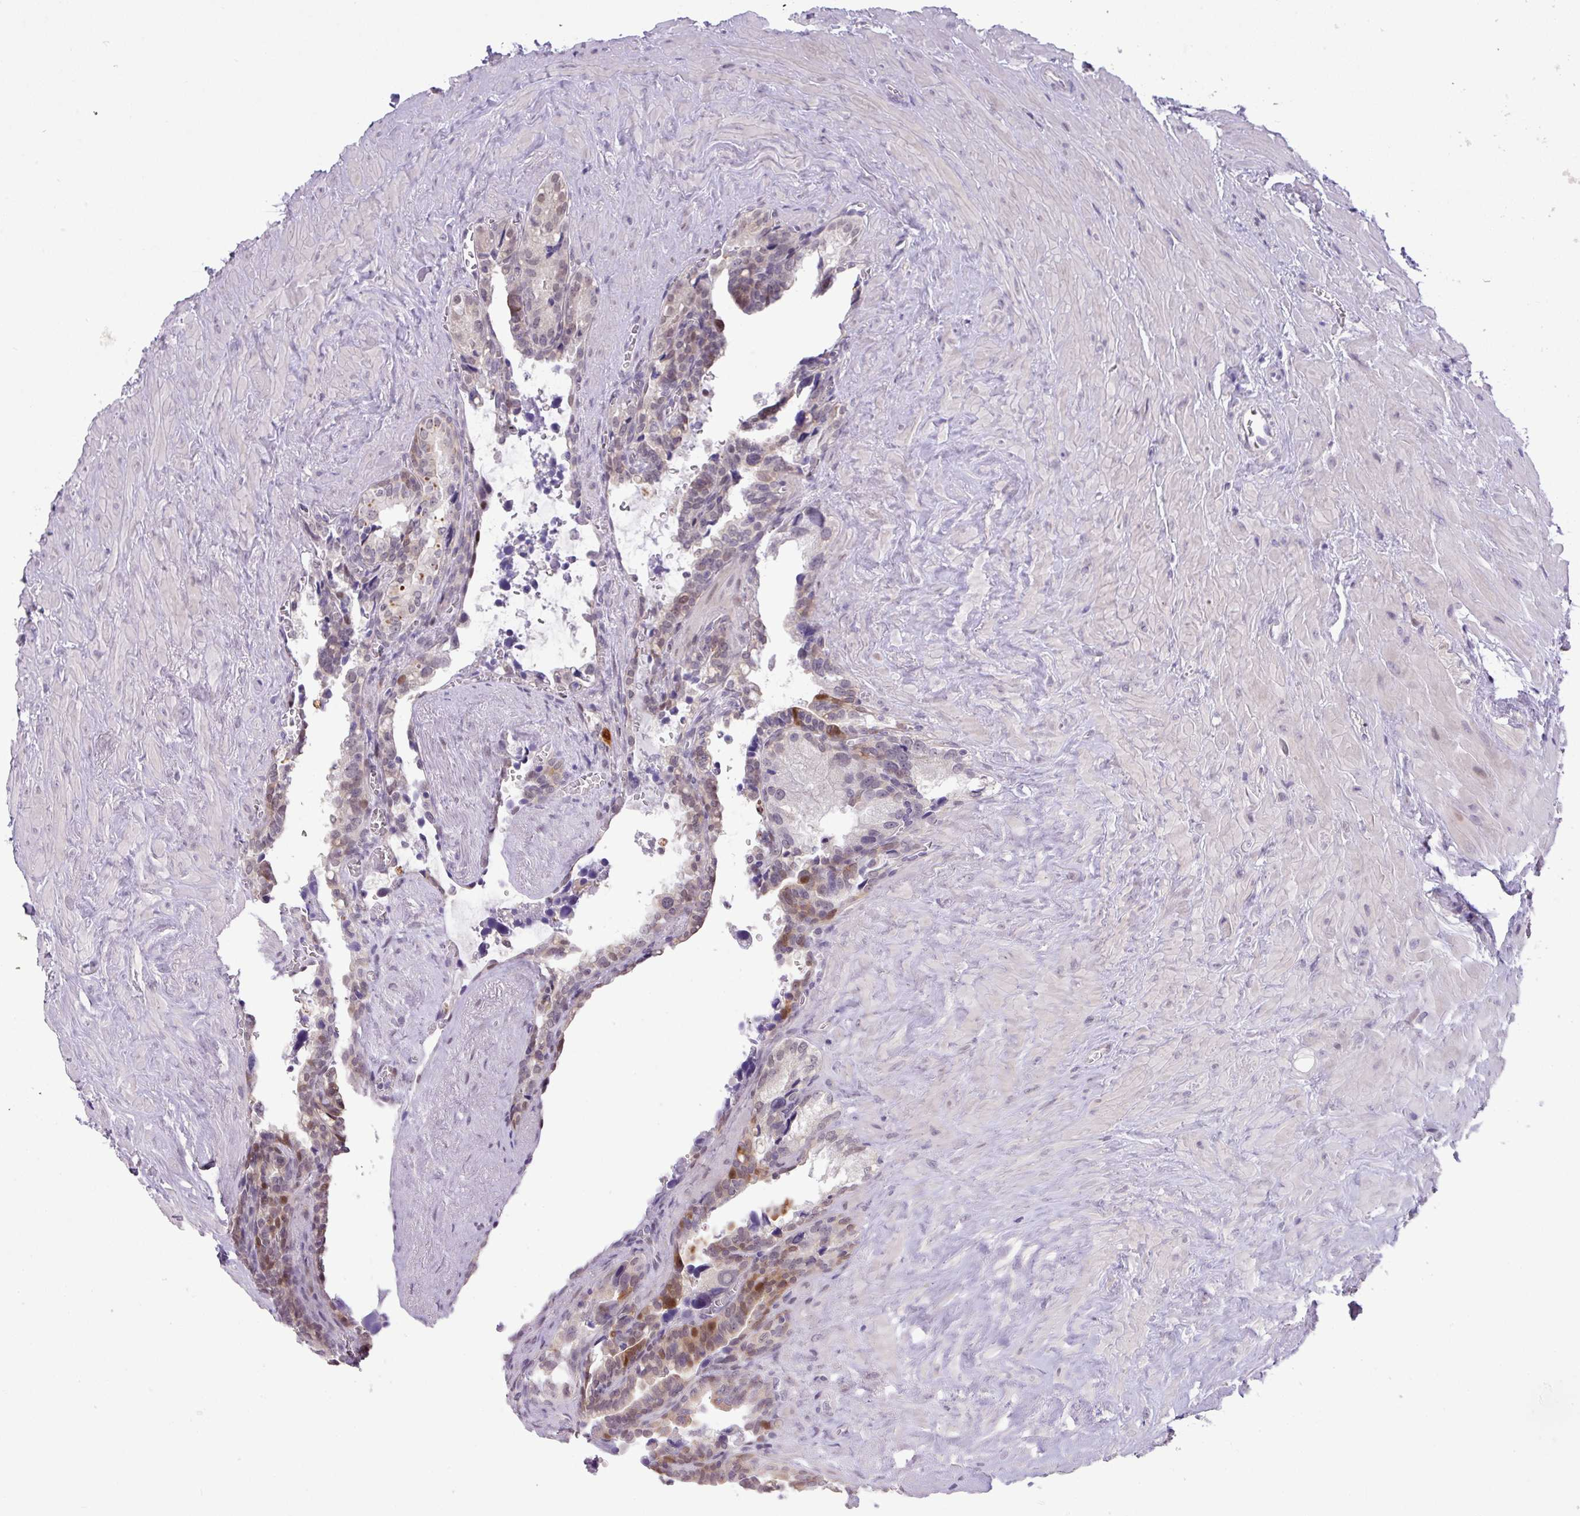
{"staining": {"intensity": "moderate", "quantity": "<25%", "location": "cytoplasmic/membranous"}, "tissue": "seminal vesicle", "cell_type": "Glandular cells", "image_type": "normal", "snomed": [{"axis": "morphology", "description": "Normal tissue, NOS"}, {"axis": "topography", "description": "Seminal veicle"}], "caption": "Moderate cytoplasmic/membranous expression is identified in about <25% of glandular cells in benign seminal vesicle.", "gene": "ANKRD13B", "patient": {"sex": "male", "age": 68}}